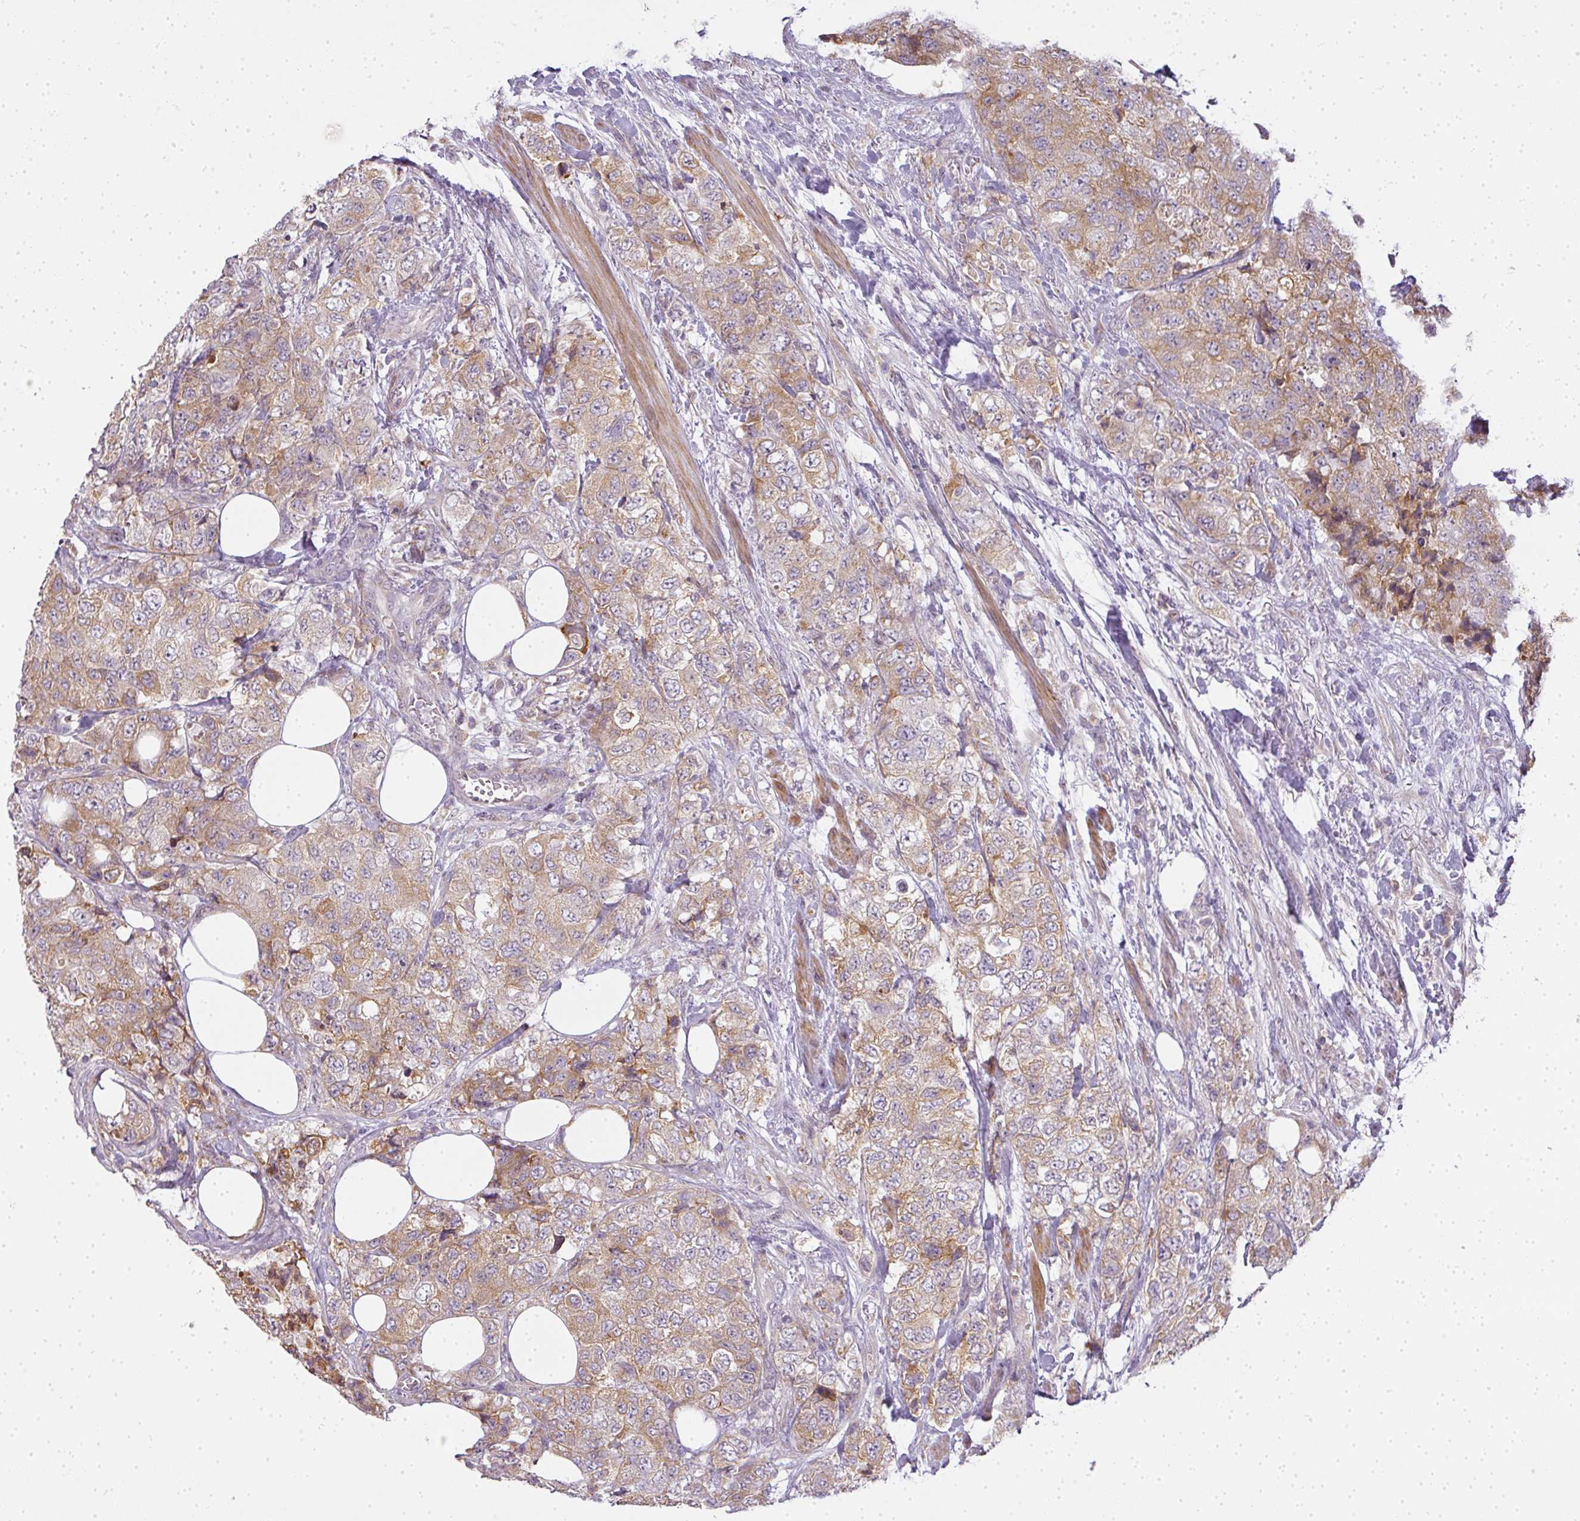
{"staining": {"intensity": "weak", "quantity": ">75%", "location": "cytoplasmic/membranous"}, "tissue": "urothelial cancer", "cell_type": "Tumor cells", "image_type": "cancer", "snomed": [{"axis": "morphology", "description": "Urothelial carcinoma, High grade"}, {"axis": "topography", "description": "Urinary bladder"}], "caption": "Human urothelial cancer stained with a brown dye shows weak cytoplasmic/membranous positive expression in approximately >75% of tumor cells.", "gene": "MED19", "patient": {"sex": "female", "age": 78}}